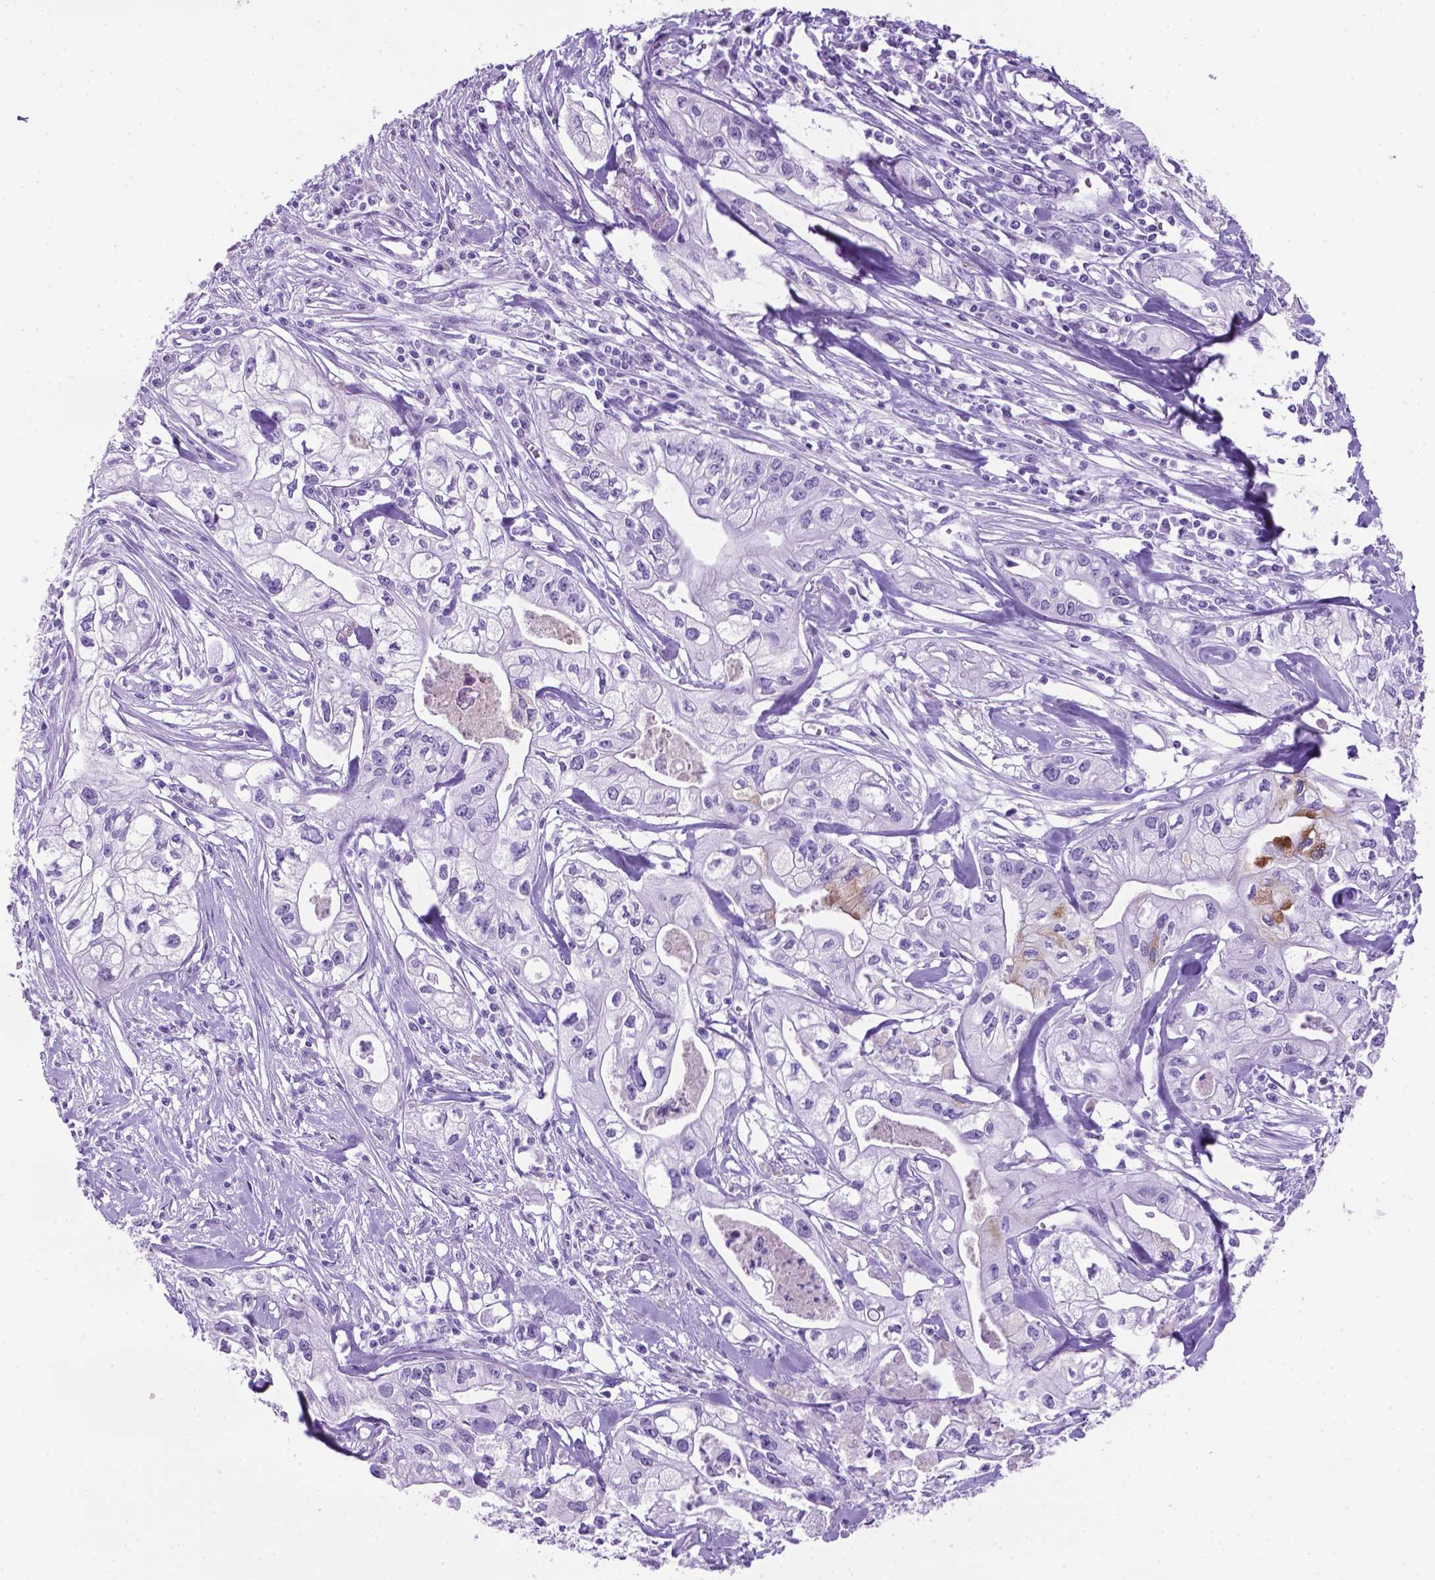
{"staining": {"intensity": "negative", "quantity": "none", "location": "none"}, "tissue": "pancreatic cancer", "cell_type": "Tumor cells", "image_type": "cancer", "snomed": [{"axis": "morphology", "description": "Adenocarcinoma, NOS"}, {"axis": "topography", "description": "Pancreas"}], "caption": "This is a micrograph of immunohistochemistry (IHC) staining of adenocarcinoma (pancreatic), which shows no positivity in tumor cells.", "gene": "C17orf107", "patient": {"sex": "male", "age": 70}}